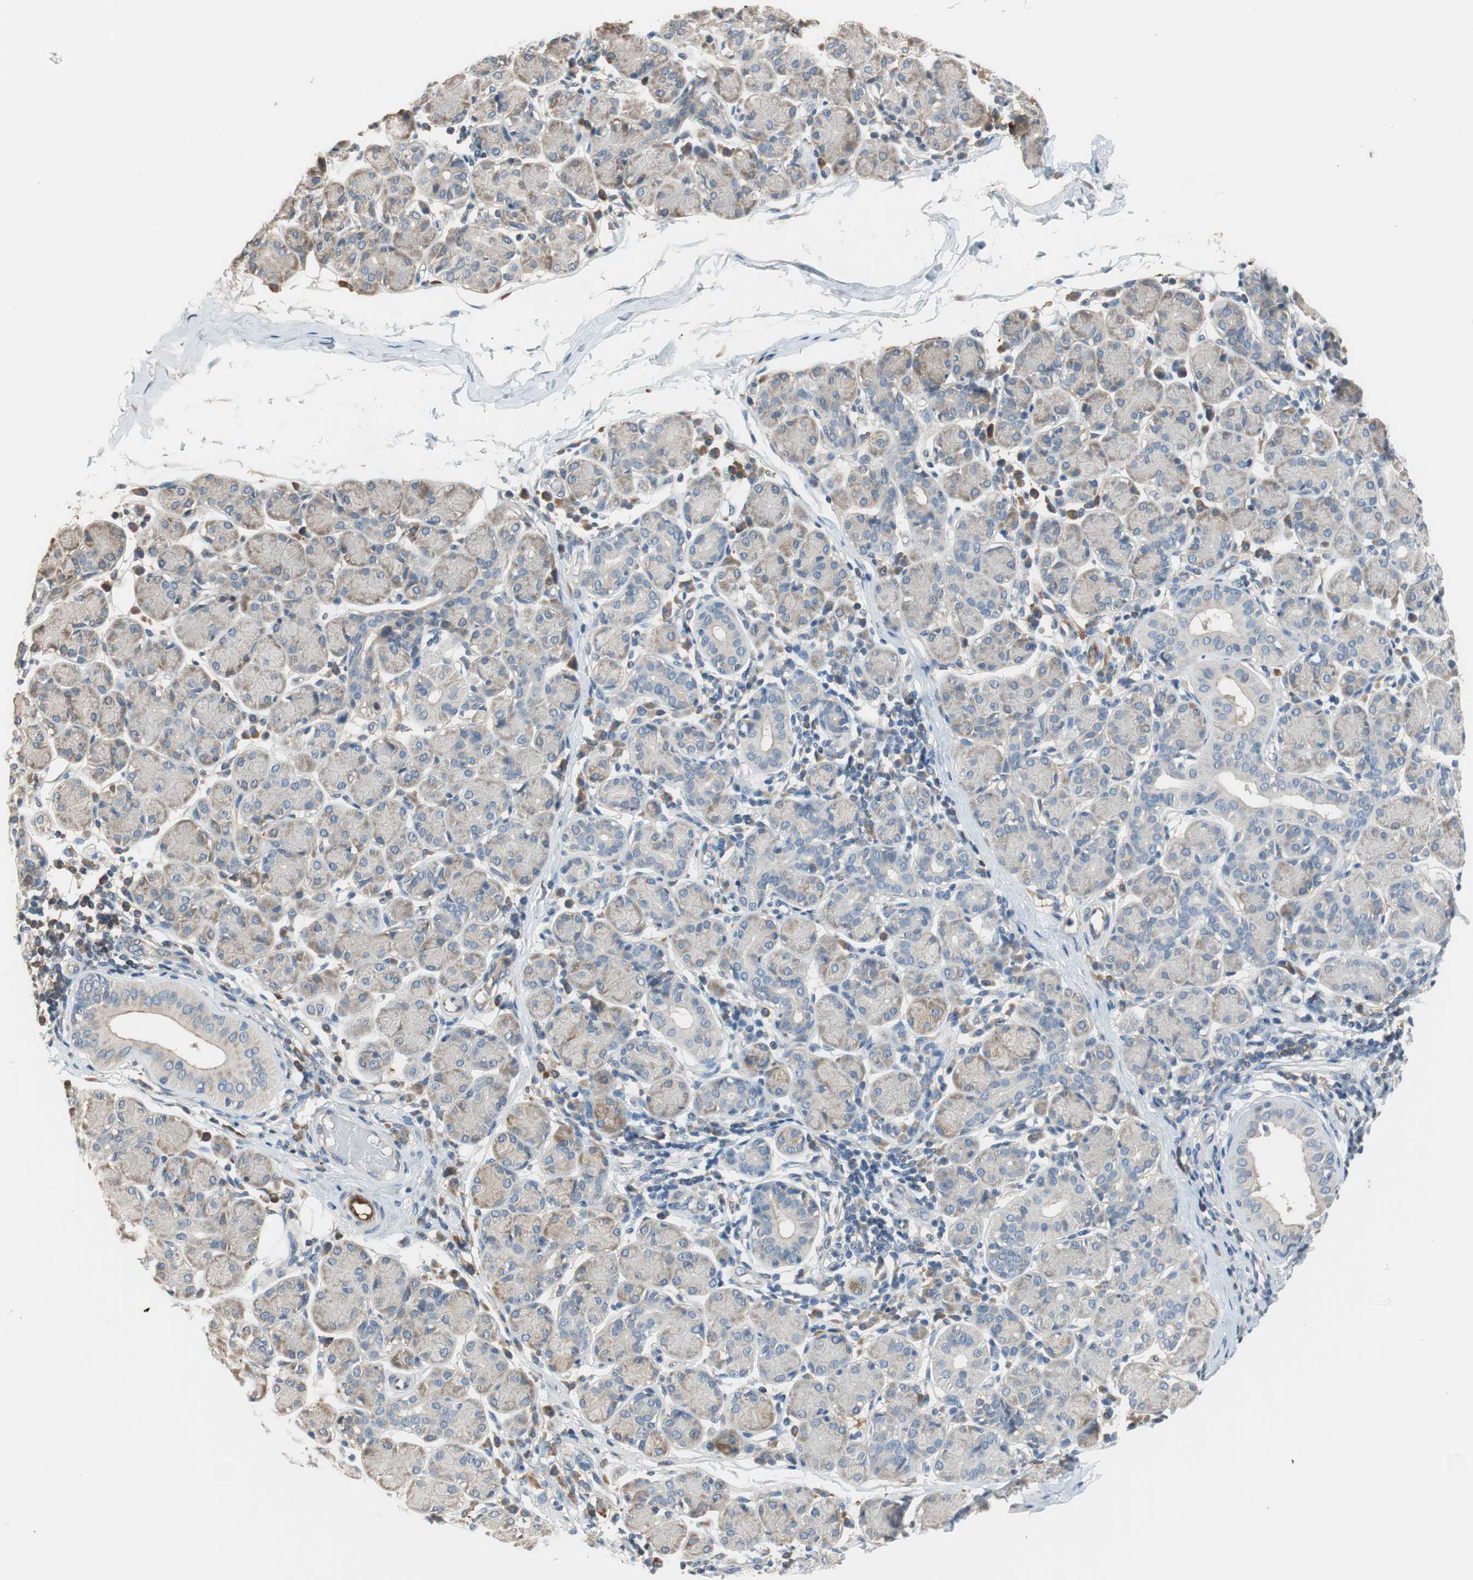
{"staining": {"intensity": "weak", "quantity": "25%-75%", "location": "cytoplasmic/membranous"}, "tissue": "salivary gland", "cell_type": "Glandular cells", "image_type": "normal", "snomed": [{"axis": "morphology", "description": "Normal tissue, NOS"}, {"axis": "morphology", "description": "Inflammation, NOS"}, {"axis": "topography", "description": "Lymph node"}, {"axis": "topography", "description": "Salivary gland"}], "caption": "A photomicrograph of salivary gland stained for a protein reveals weak cytoplasmic/membranous brown staining in glandular cells. Nuclei are stained in blue.", "gene": "C4A", "patient": {"sex": "male", "age": 3}}